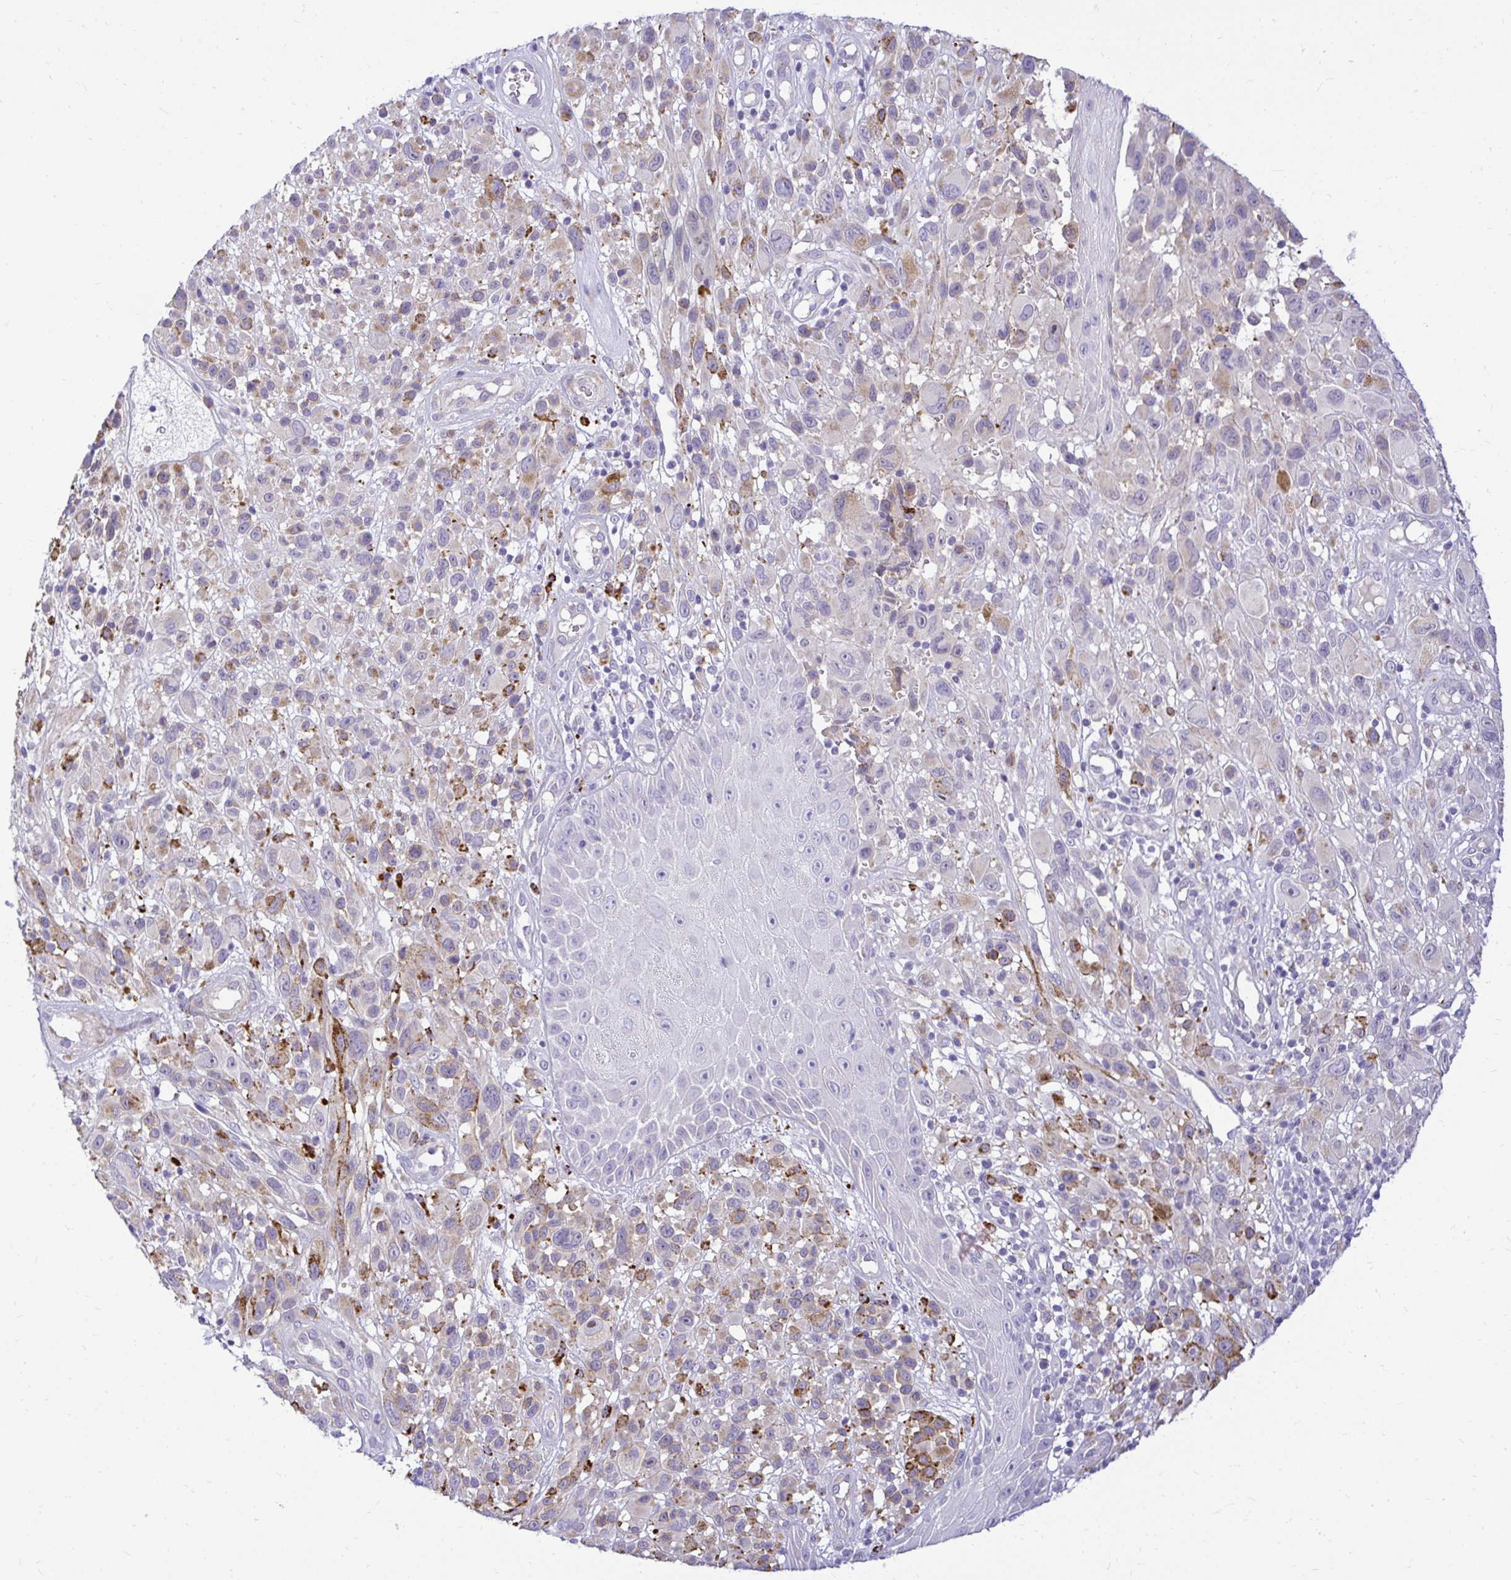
{"staining": {"intensity": "moderate", "quantity": "<25%", "location": "cytoplasmic/membranous"}, "tissue": "melanoma", "cell_type": "Tumor cells", "image_type": "cancer", "snomed": [{"axis": "morphology", "description": "Malignant melanoma, NOS"}, {"axis": "topography", "description": "Skin"}], "caption": "The photomicrograph exhibits immunohistochemical staining of melanoma. There is moderate cytoplasmic/membranous staining is seen in approximately <25% of tumor cells. (Brightfield microscopy of DAB IHC at high magnification).", "gene": "PKN3", "patient": {"sex": "male", "age": 68}}